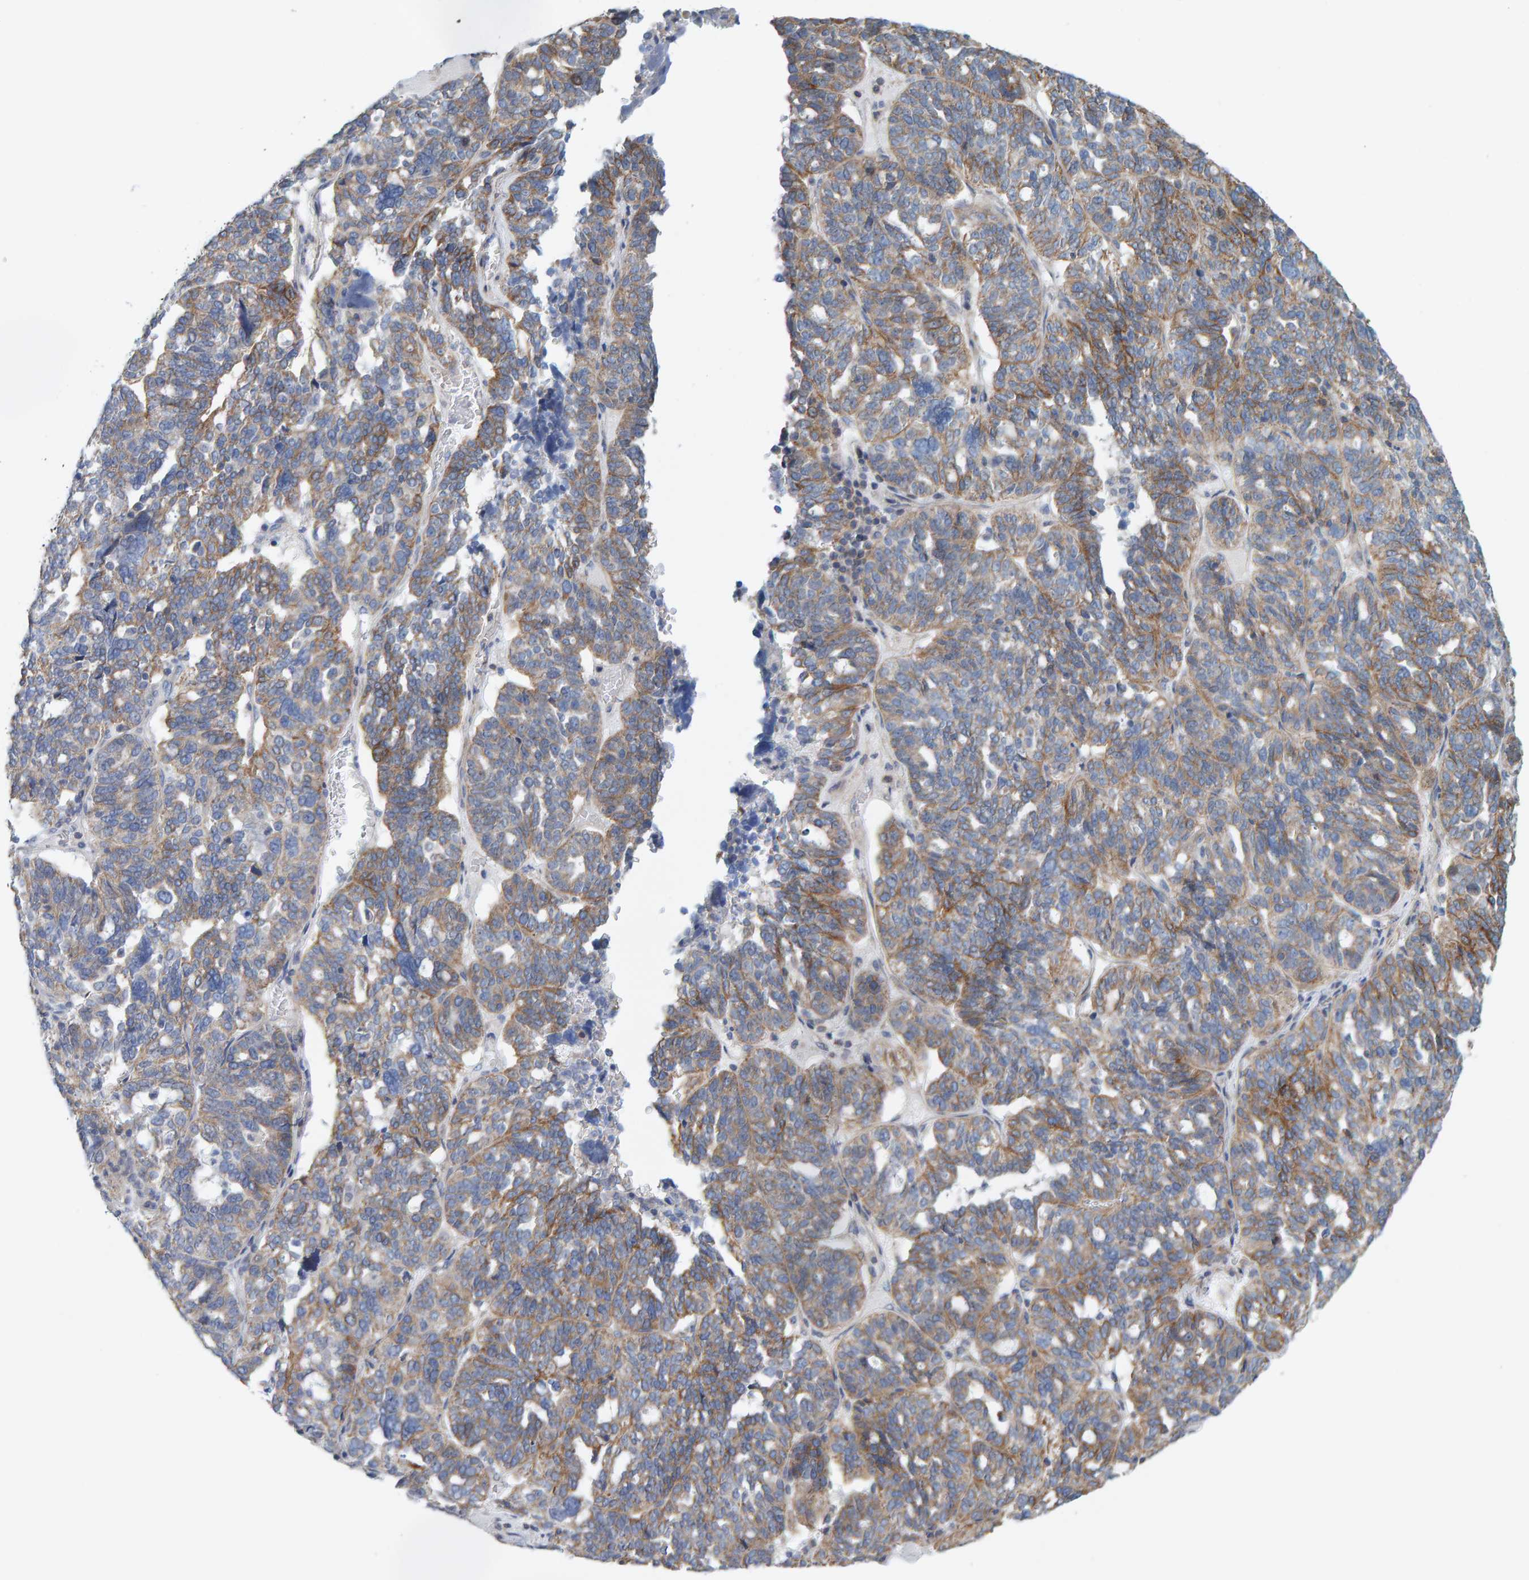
{"staining": {"intensity": "moderate", "quantity": "25%-75%", "location": "cytoplasmic/membranous"}, "tissue": "ovarian cancer", "cell_type": "Tumor cells", "image_type": "cancer", "snomed": [{"axis": "morphology", "description": "Cystadenocarcinoma, serous, NOS"}, {"axis": "topography", "description": "Ovary"}], "caption": "Protein expression analysis of ovarian serous cystadenocarcinoma displays moderate cytoplasmic/membranous staining in approximately 25%-75% of tumor cells.", "gene": "RGP1", "patient": {"sex": "female", "age": 59}}